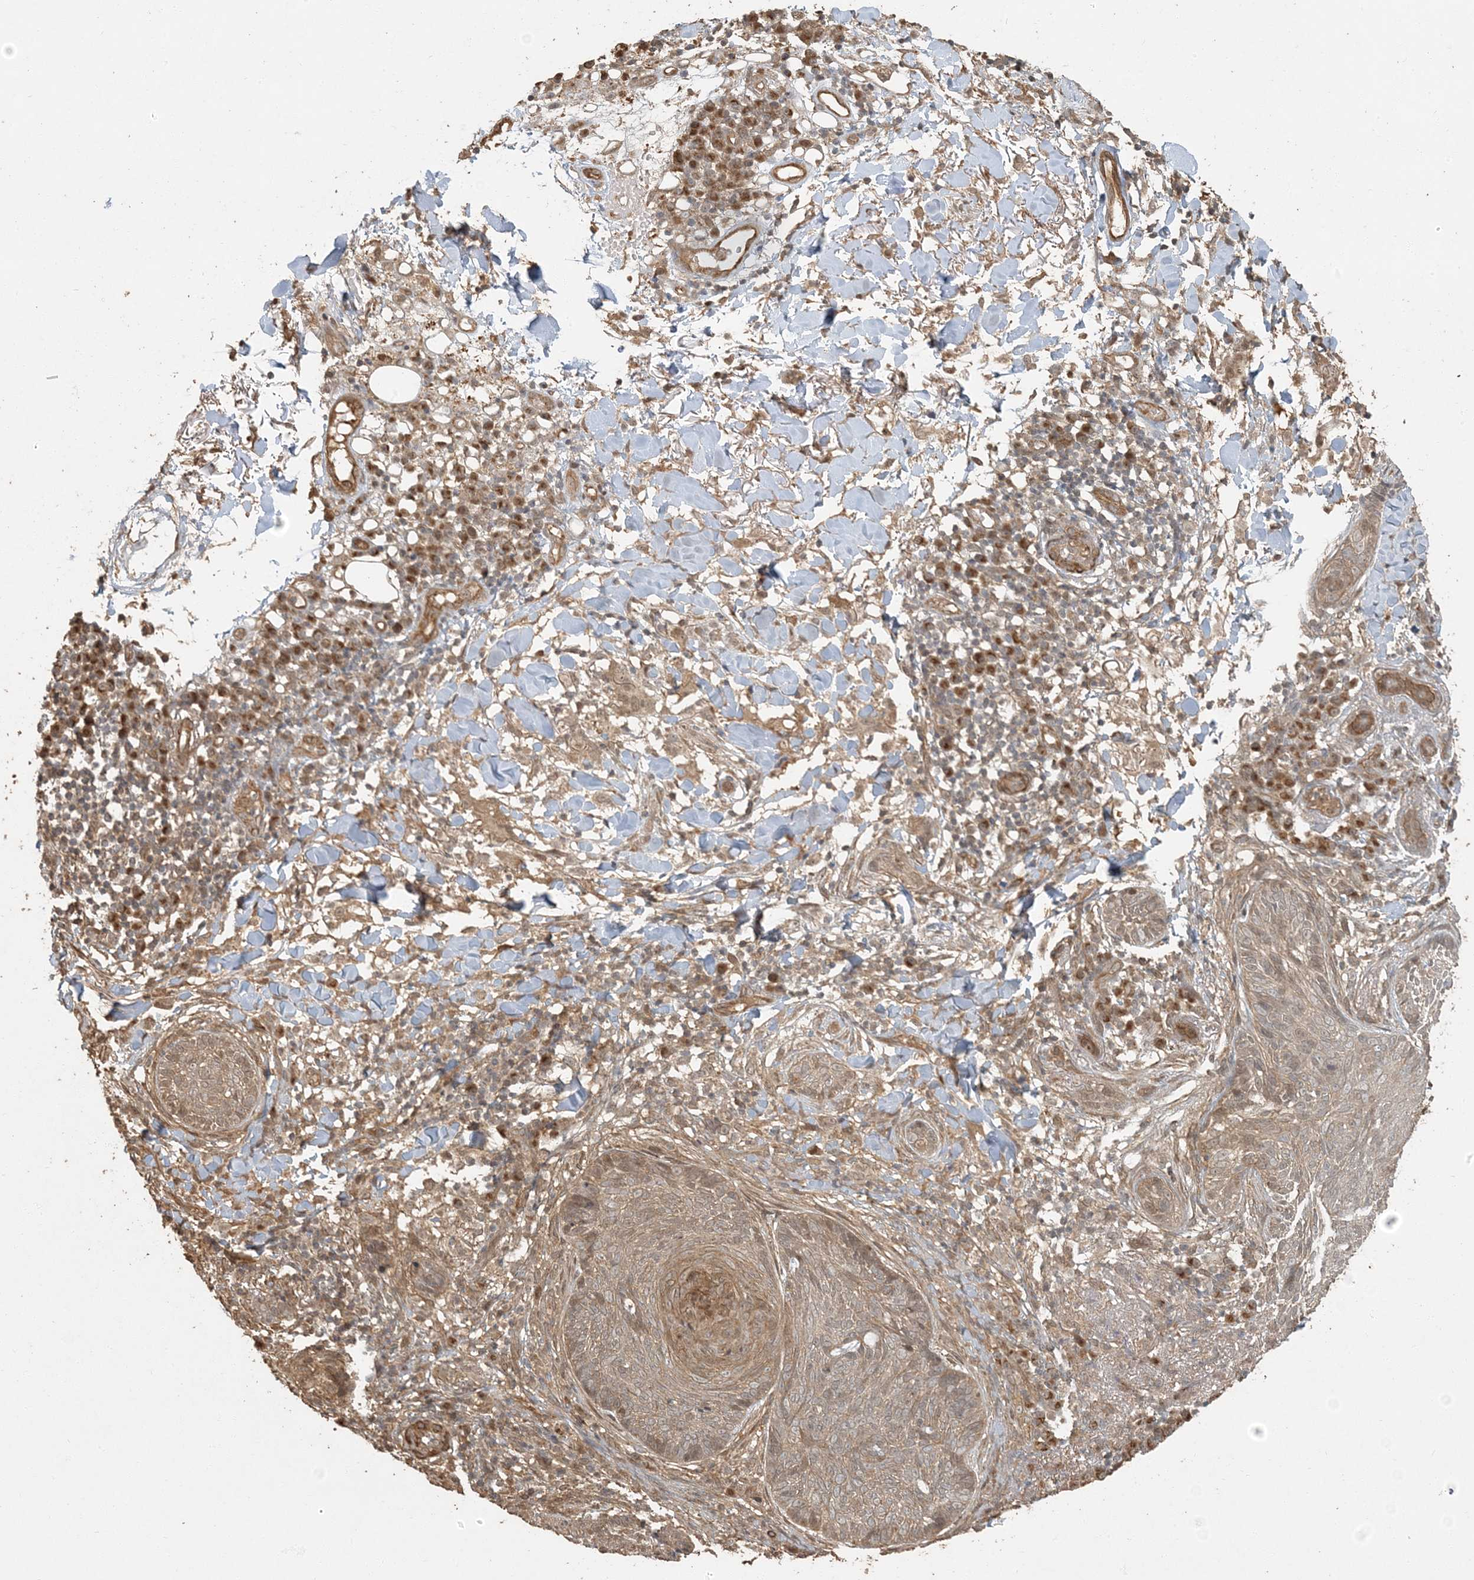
{"staining": {"intensity": "moderate", "quantity": ">75%", "location": "cytoplasmic/membranous"}, "tissue": "skin cancer", "cell_type": "Tumor cells", "image_type": "cancer", "snomed": [{"axis": "morphology", "description": "Basal cell carcinoma"}, {"axis": "topography", "description": "Skin"}], "caption": "IHC photomicrograph of human skin basal cell carcinoma stained for a protein (brown), which exhibits medium levels of moderate cytoplasmic/membranous positivity in about >75% of tumor cells.", "gene": "AK9", "patient": {"sex": "male", "age": 85}}